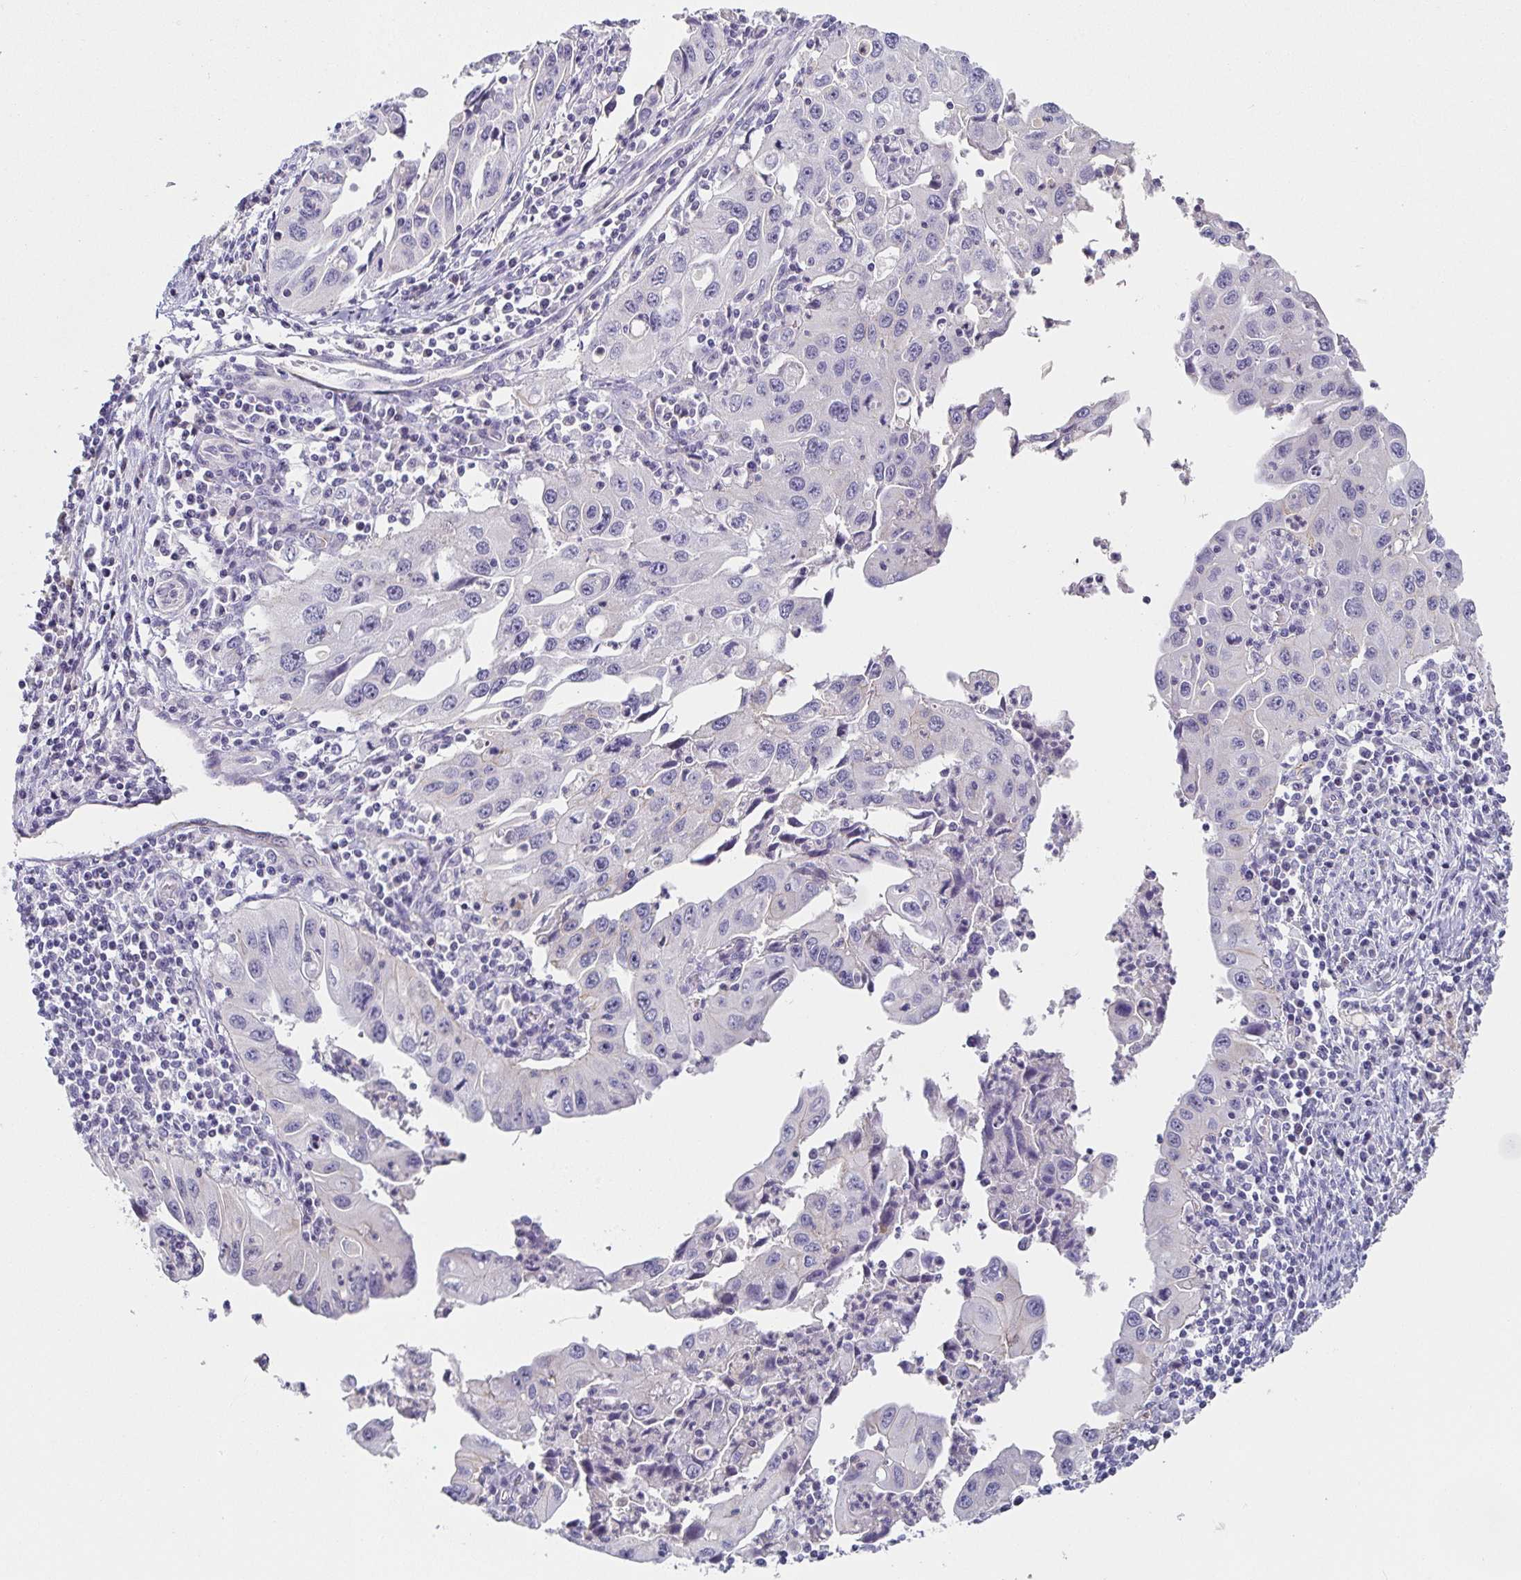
{"staining": {"intensity": "negative", "quantity": "none", "location": "none"}, "tissue": "endometrial cancer", "cell_type": "Tumor cells", "image_type": "cancer", "snomed": [{"axis": "morphology", "description": "Adenocarcinoma, NOS"}, {"axis": "topography", "description": "Uterus"}], "caption": "Tumor cells are negative for protein expression in human endometrial cancer.", "gene": "PIWIL3", "patient": {"sex": "female", "age": 62}}